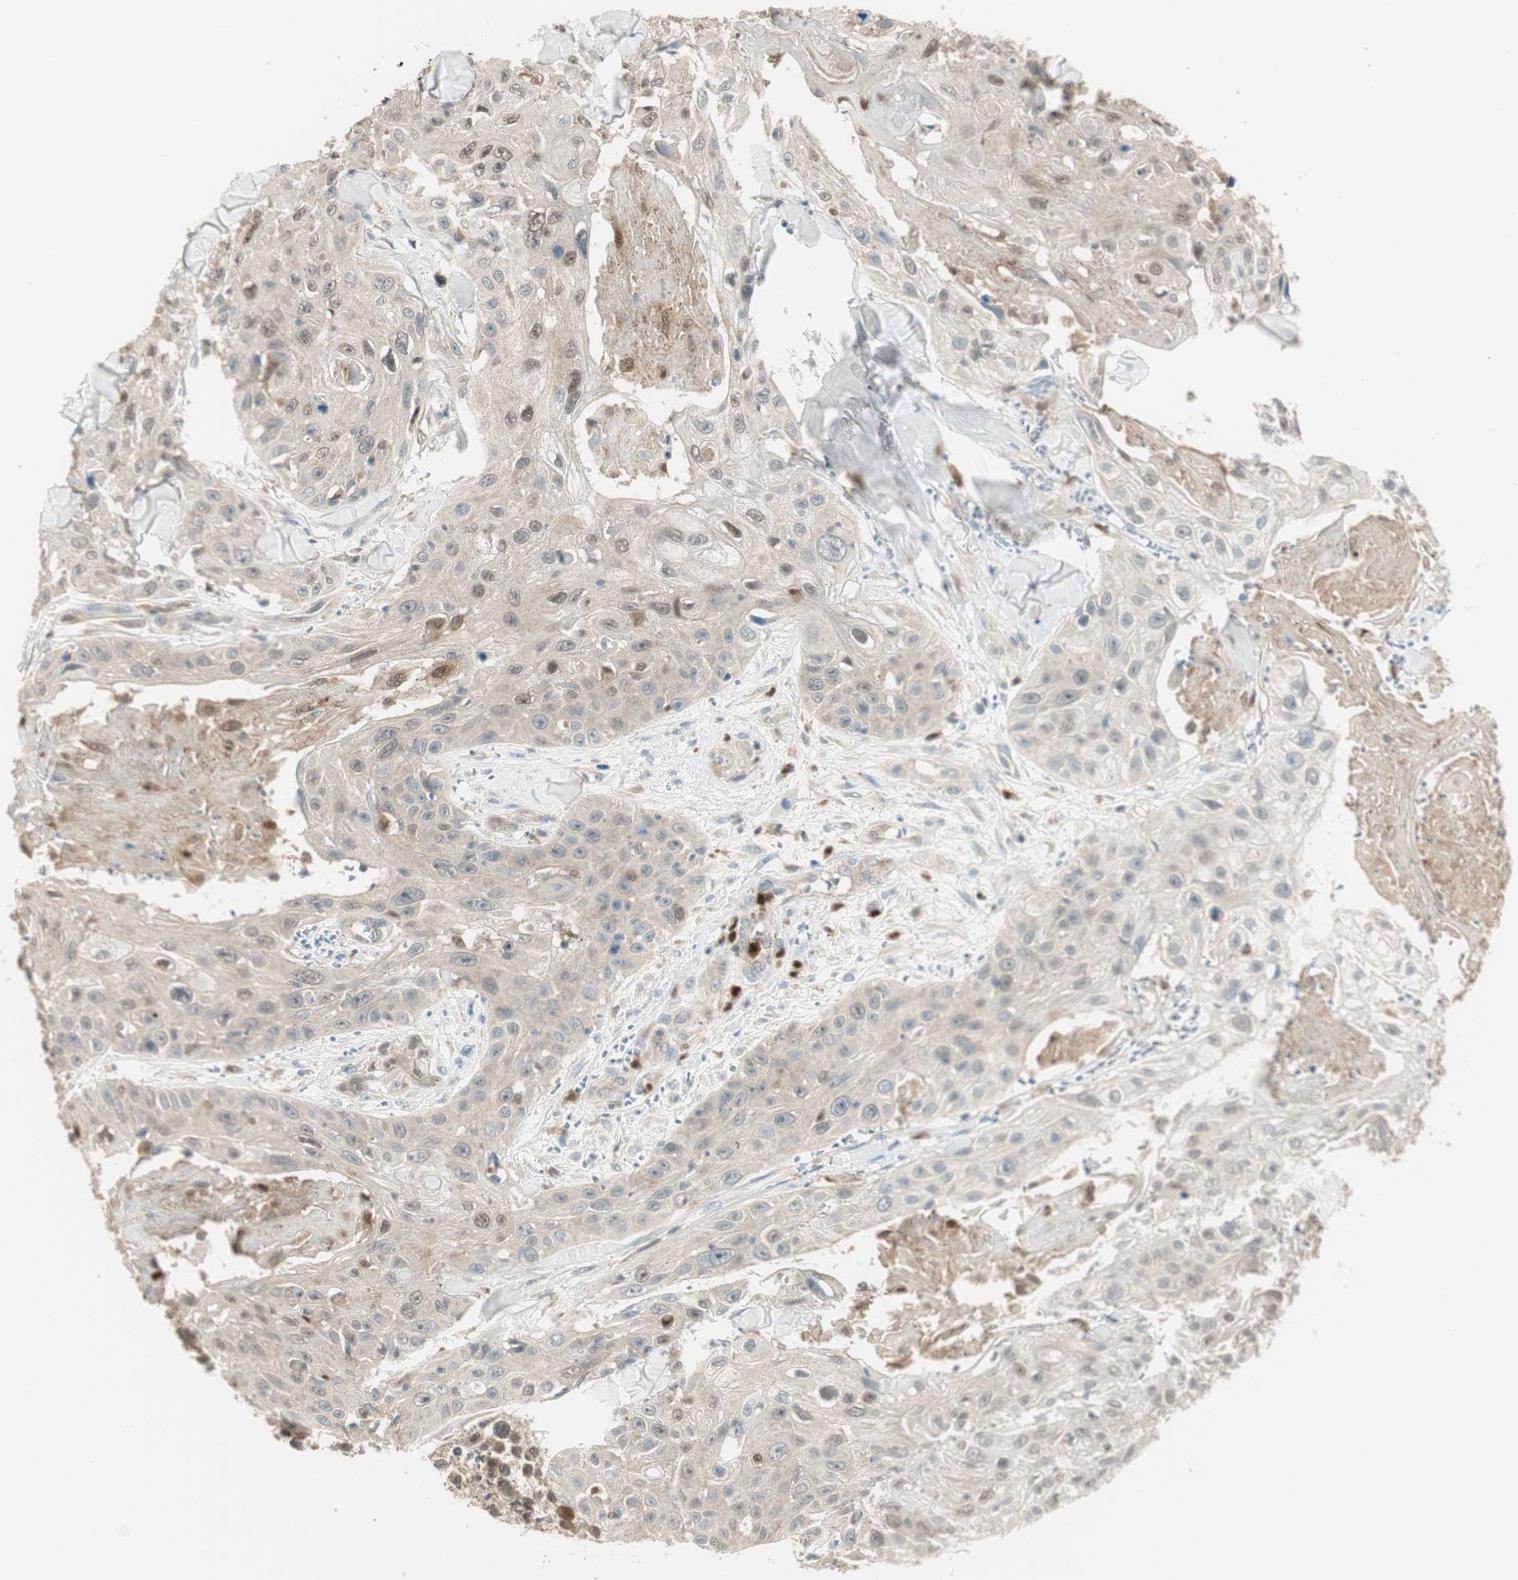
{"staining": {"intensity": "negative", "quantity": "none", "location": "none"}, "tissue": "skin cancer", "cell_type": "Tumor cells", "image_type": "cancer", "snomed": [{"axis": "morphology", "description": "Squamous cell carcinoma, NOS"}, {"axis": "topography", "description": "Skin"}], "caption": "Immunohistochemistry image of neoplastic tissue: skin cancer (squamous cell carcinoma) stained with DAB (3,3'-diaminobenzidine) exhibits no significant protein staining in tumor cells. The staining is performed using DAB (3,3'-diaminobenzidine) brown chromogen with nuclei counter-stained in using hematoxylin.", "gene": "LTA4H", "patient": {"sex": "male", "age": 86}}